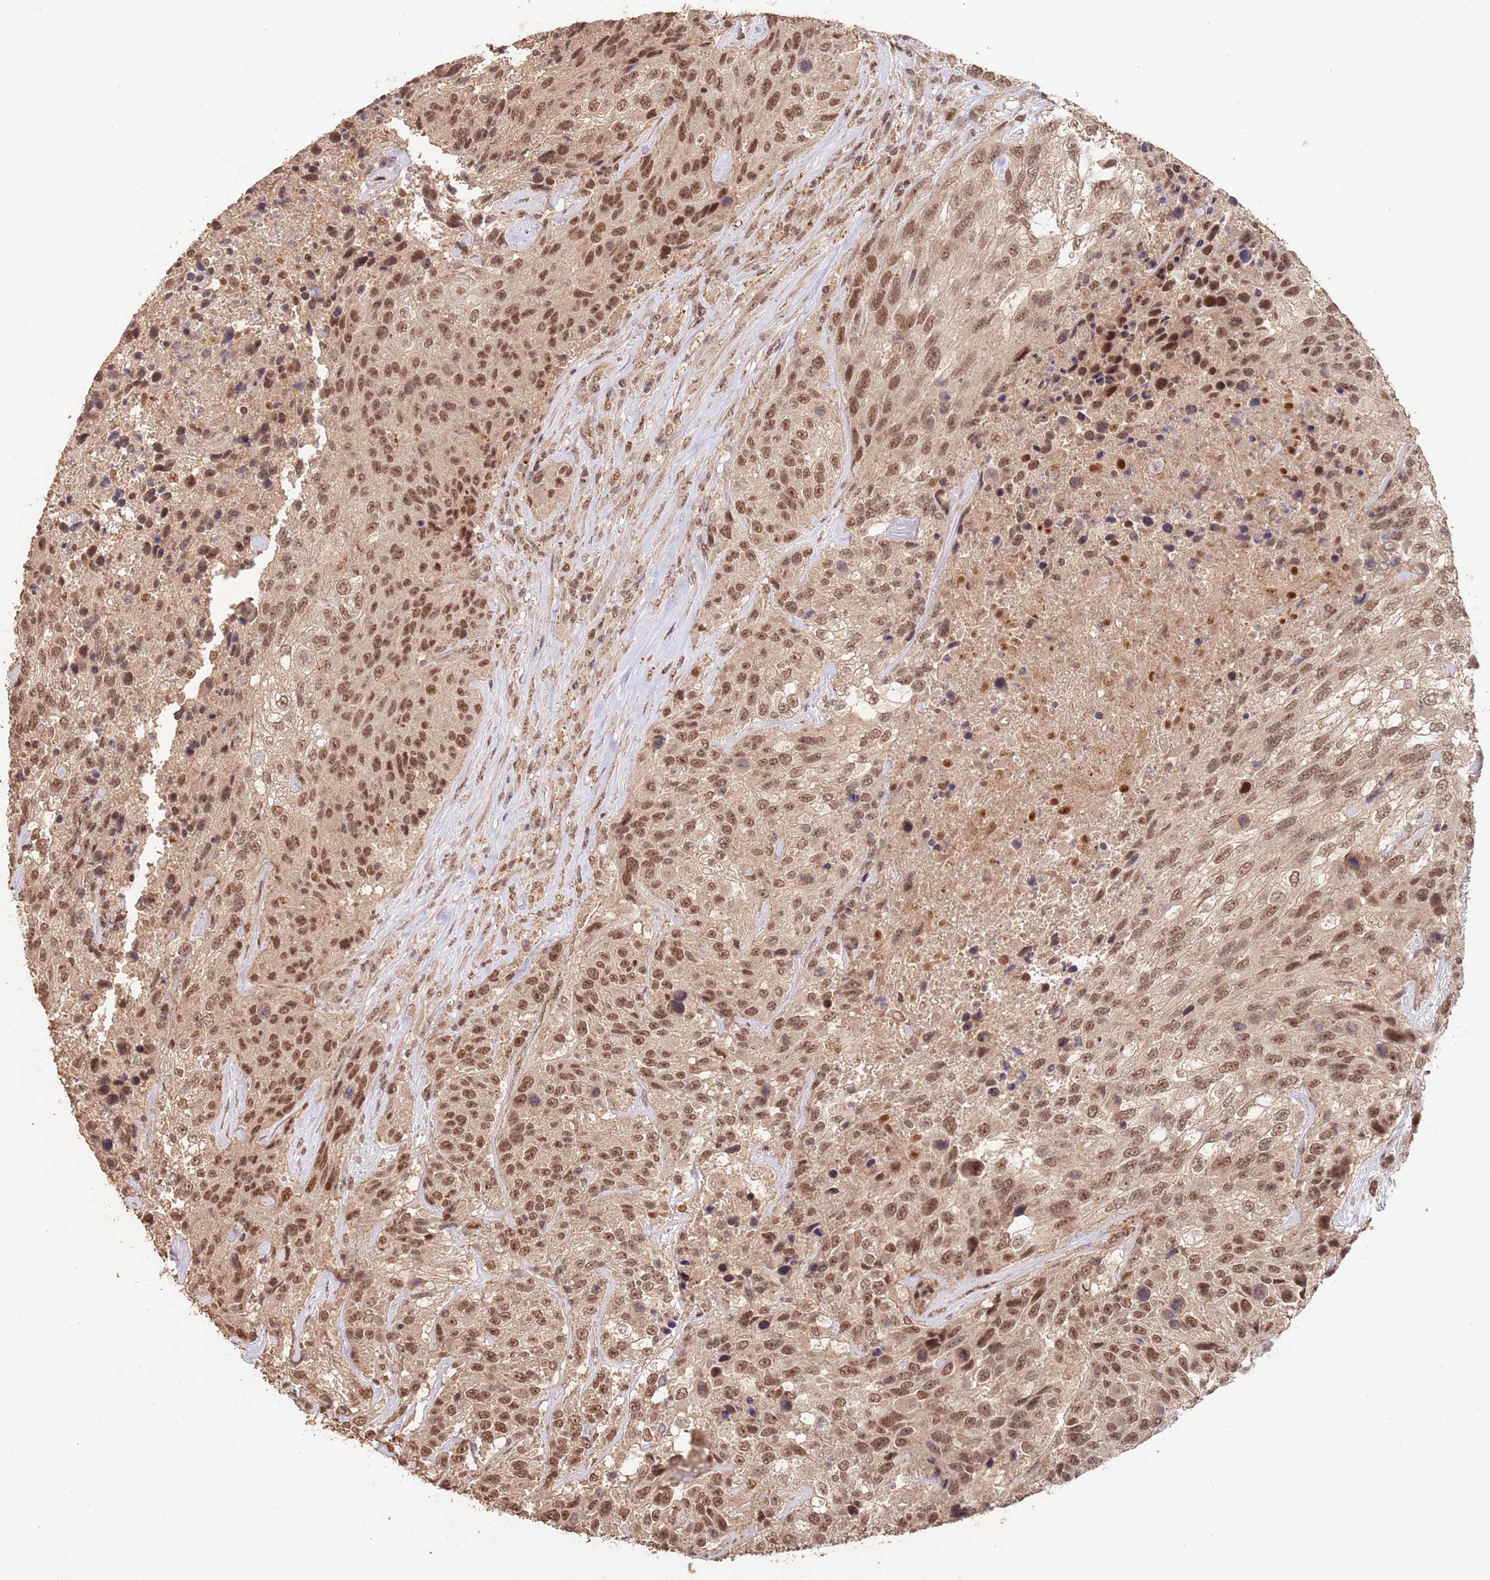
{"staining": {"intensity": "moderate", "quantity": ">75%", "location": "nuclear"}, "tissue": "urothelial cancer", "cell_type": "Tumor cells", "image_type": "cancer", "snomed": [{"axis": "morphology", "description": "Urothelial carcinoma, High grade"}, {"axis": "topography", "description": "Urinary bladder"}], "caption": "Protein analysis of urothelial cancer tissue demonstrates moderate nuclear positivity in about >75% of tumor cells.", "gene": "RFXANK", "patient": {"sex": "female", "age": 70}}